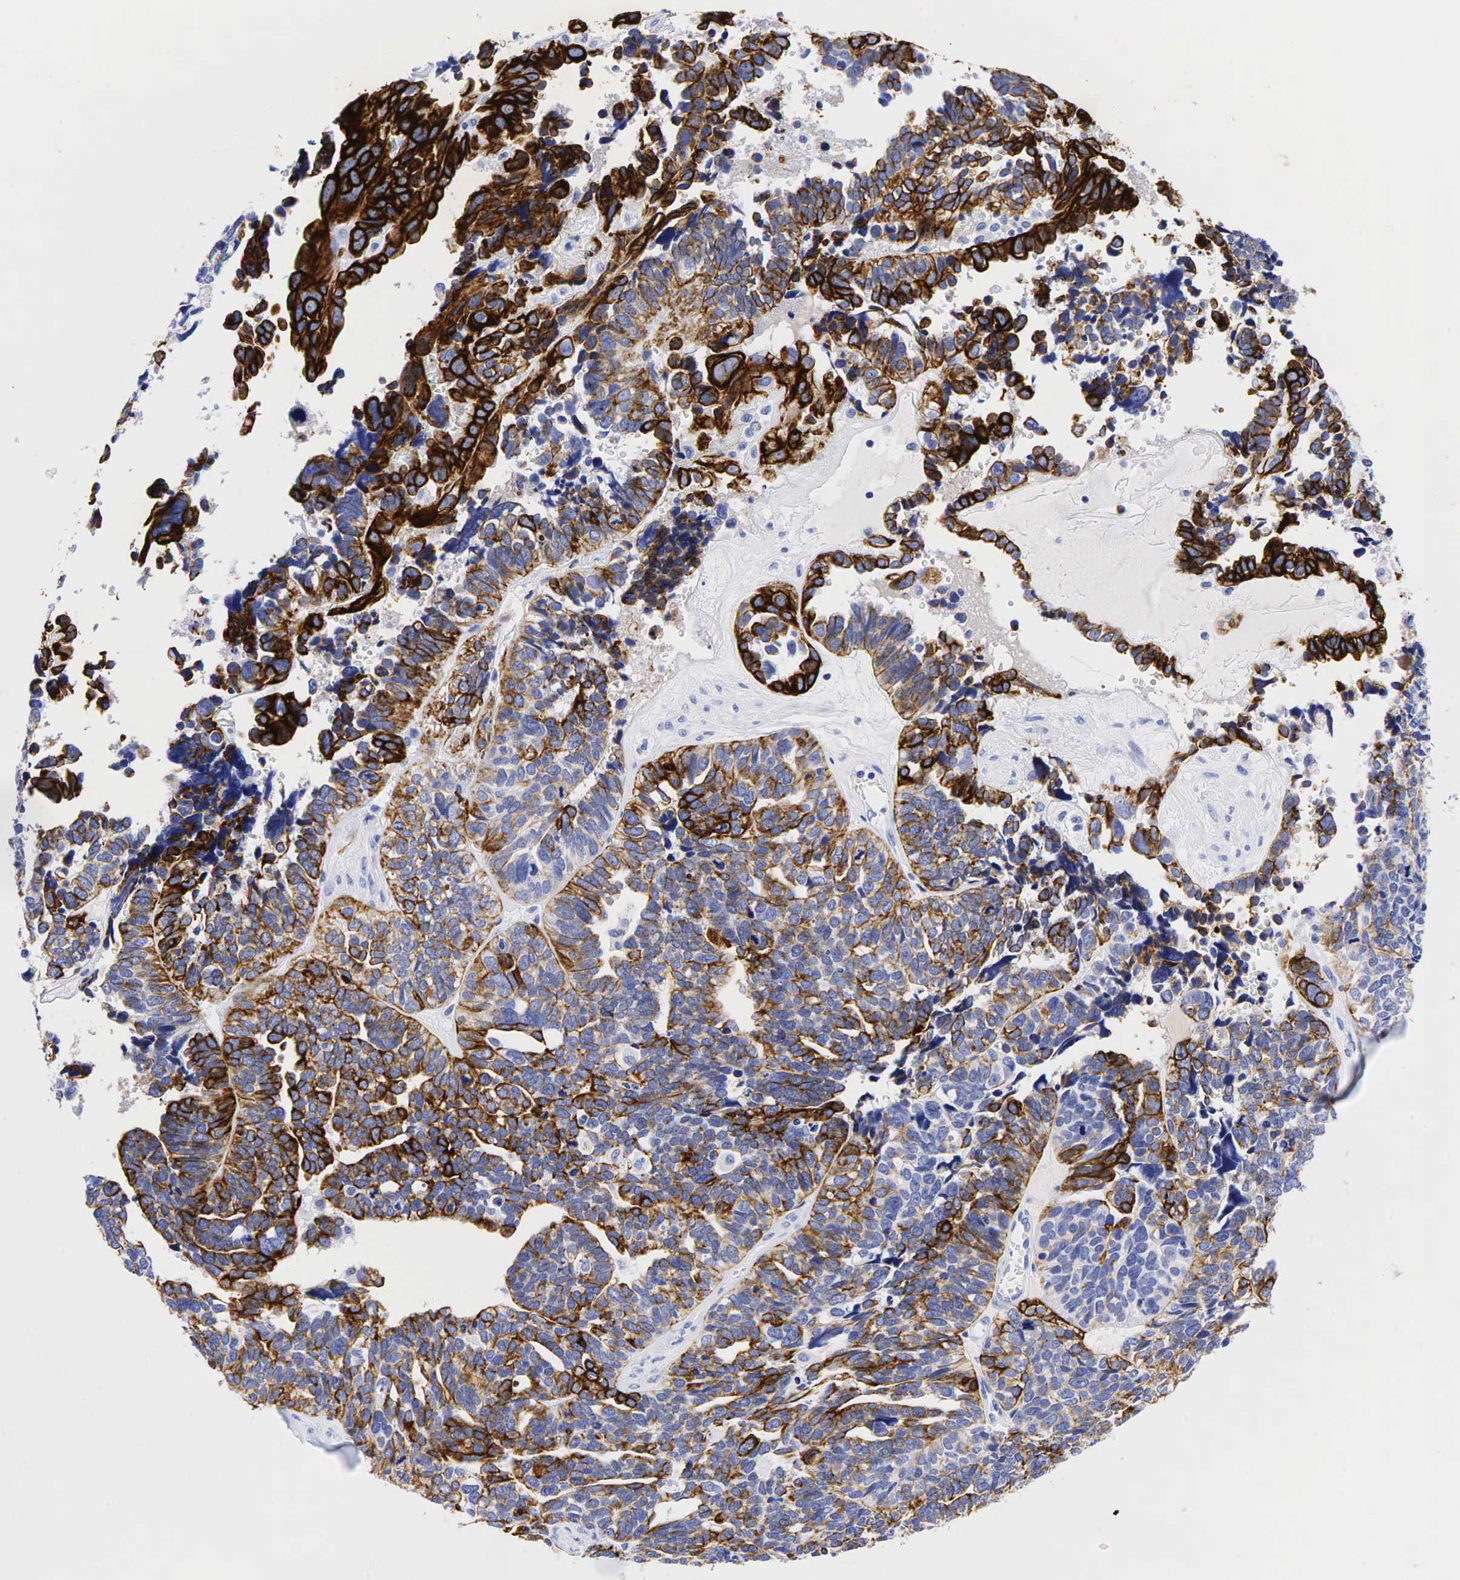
{"staining": {"intensity": "strong", "quantity": "25%-75%", "location": "cytoplasmic/membranous"}, "tissue": "ovarian cancer", "cell_type": "Tumor cells", "image_type": "cancer", "snomed": [{"axis": "morphology", "description": "Cystadenocarcinoma, serous, NOS"}, {"axis": "topography", "description": "Ovary"}], "caption": "A high-resolution image shows IHC staining of ovarian cancer (serous cystadenocarcinoma), which exhibits strong cytoplasmic/membranous expression in approximately 25%-75% of tumor cells.", "gene": "KRT7", "patient": {"sex": "female", "age": 77}}